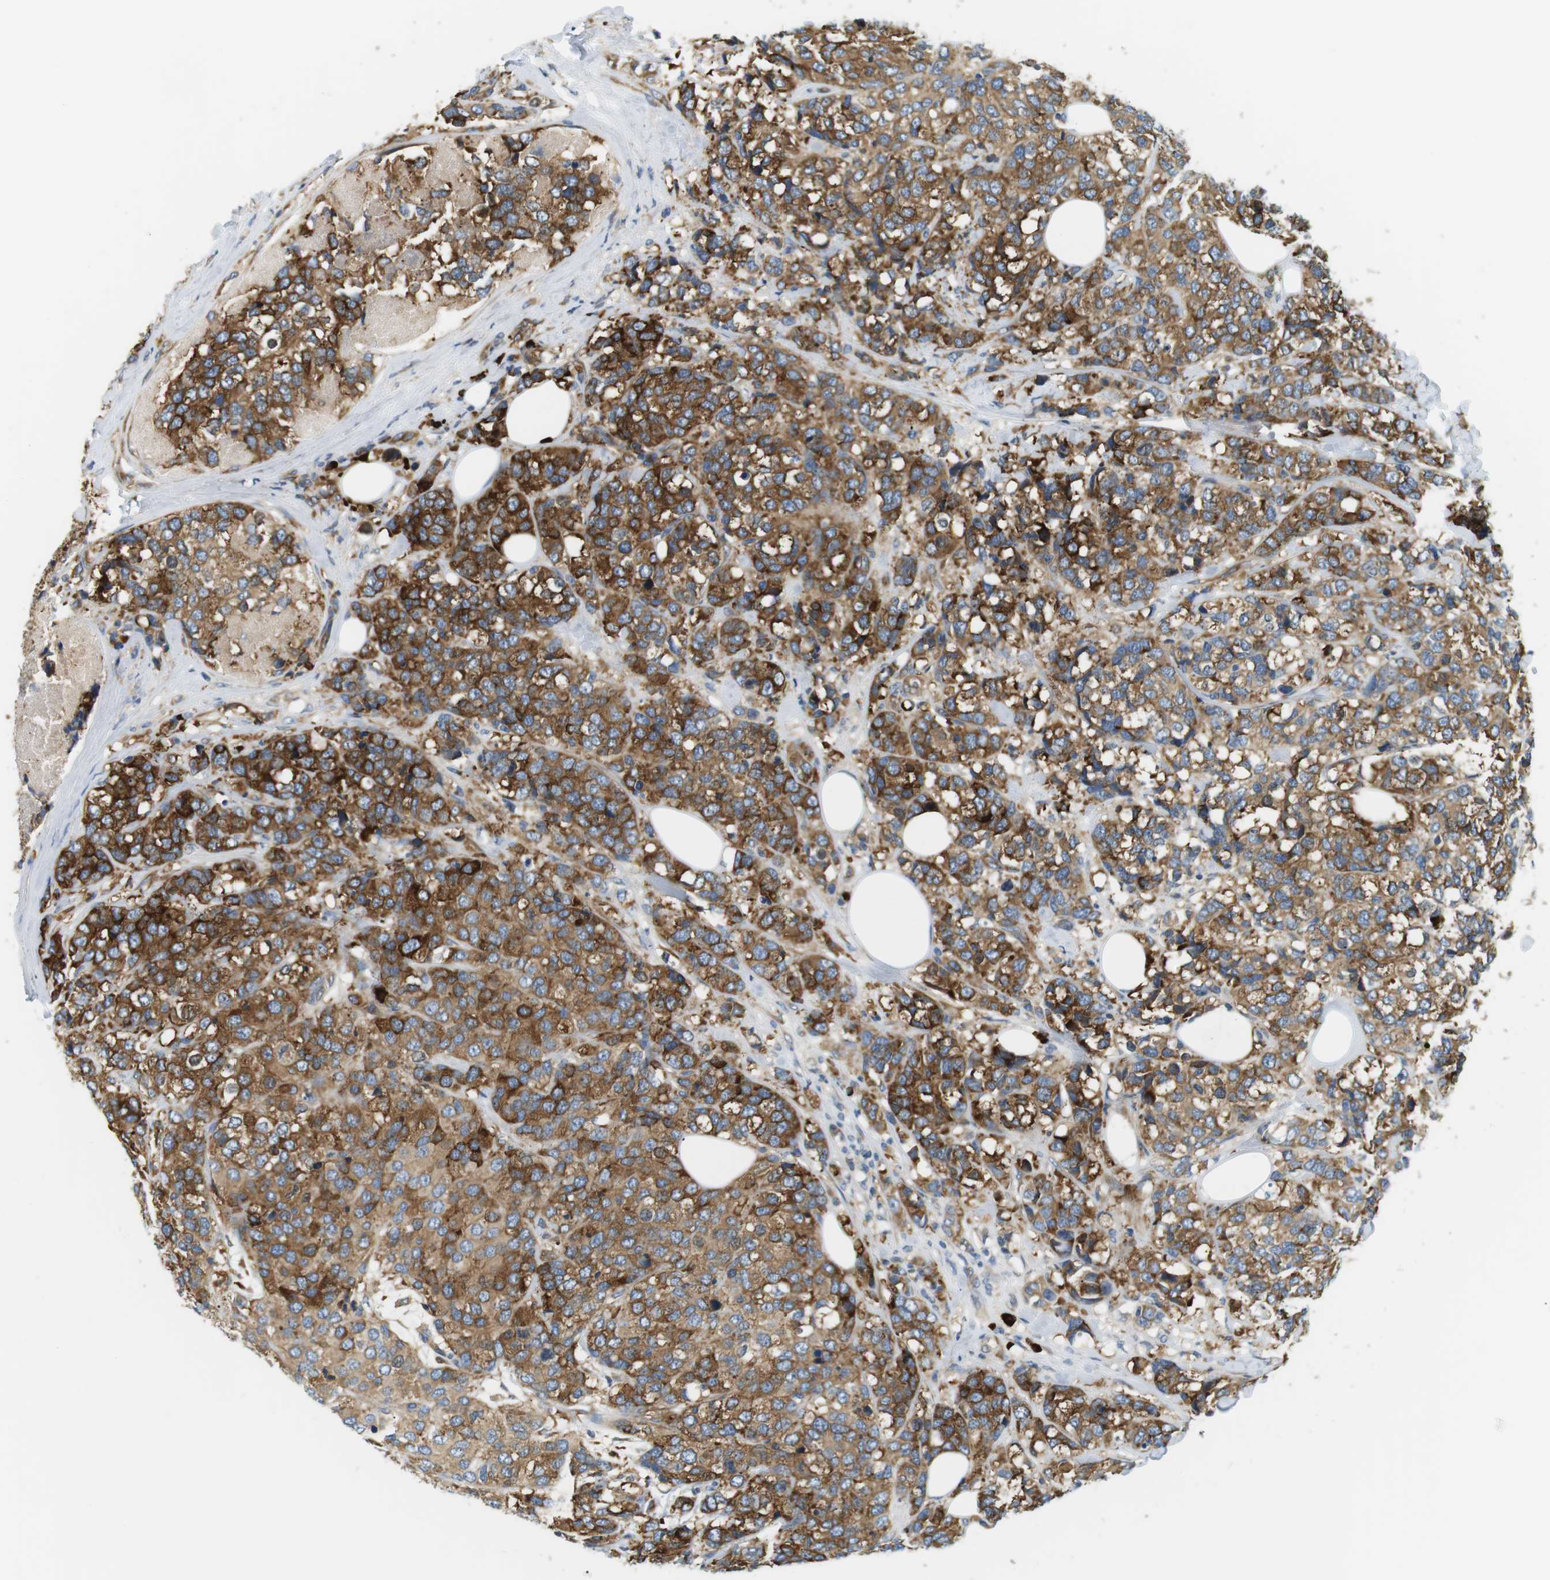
{"staining": {"intensity": "strong", "quantity": ">75%", "location": "cytoplasmic/membranous"}, "tissue": "breast cancer", "cell_type": "Tumor cells", "image_type": "cancer", "snomed": [{"axis": "morphology", "description": "Lobular carcinoma"}, {"axis": "topography", "description": "Breast"}], "caption": "Protein expression analysis of human breast cancer (lobular carcinoma) reveals strong cytoplasmic/membranous expression in approximately >75% of tumor cells.", "gene": "TMEM200A", "patient": {"sex": "female", "age": 59}}